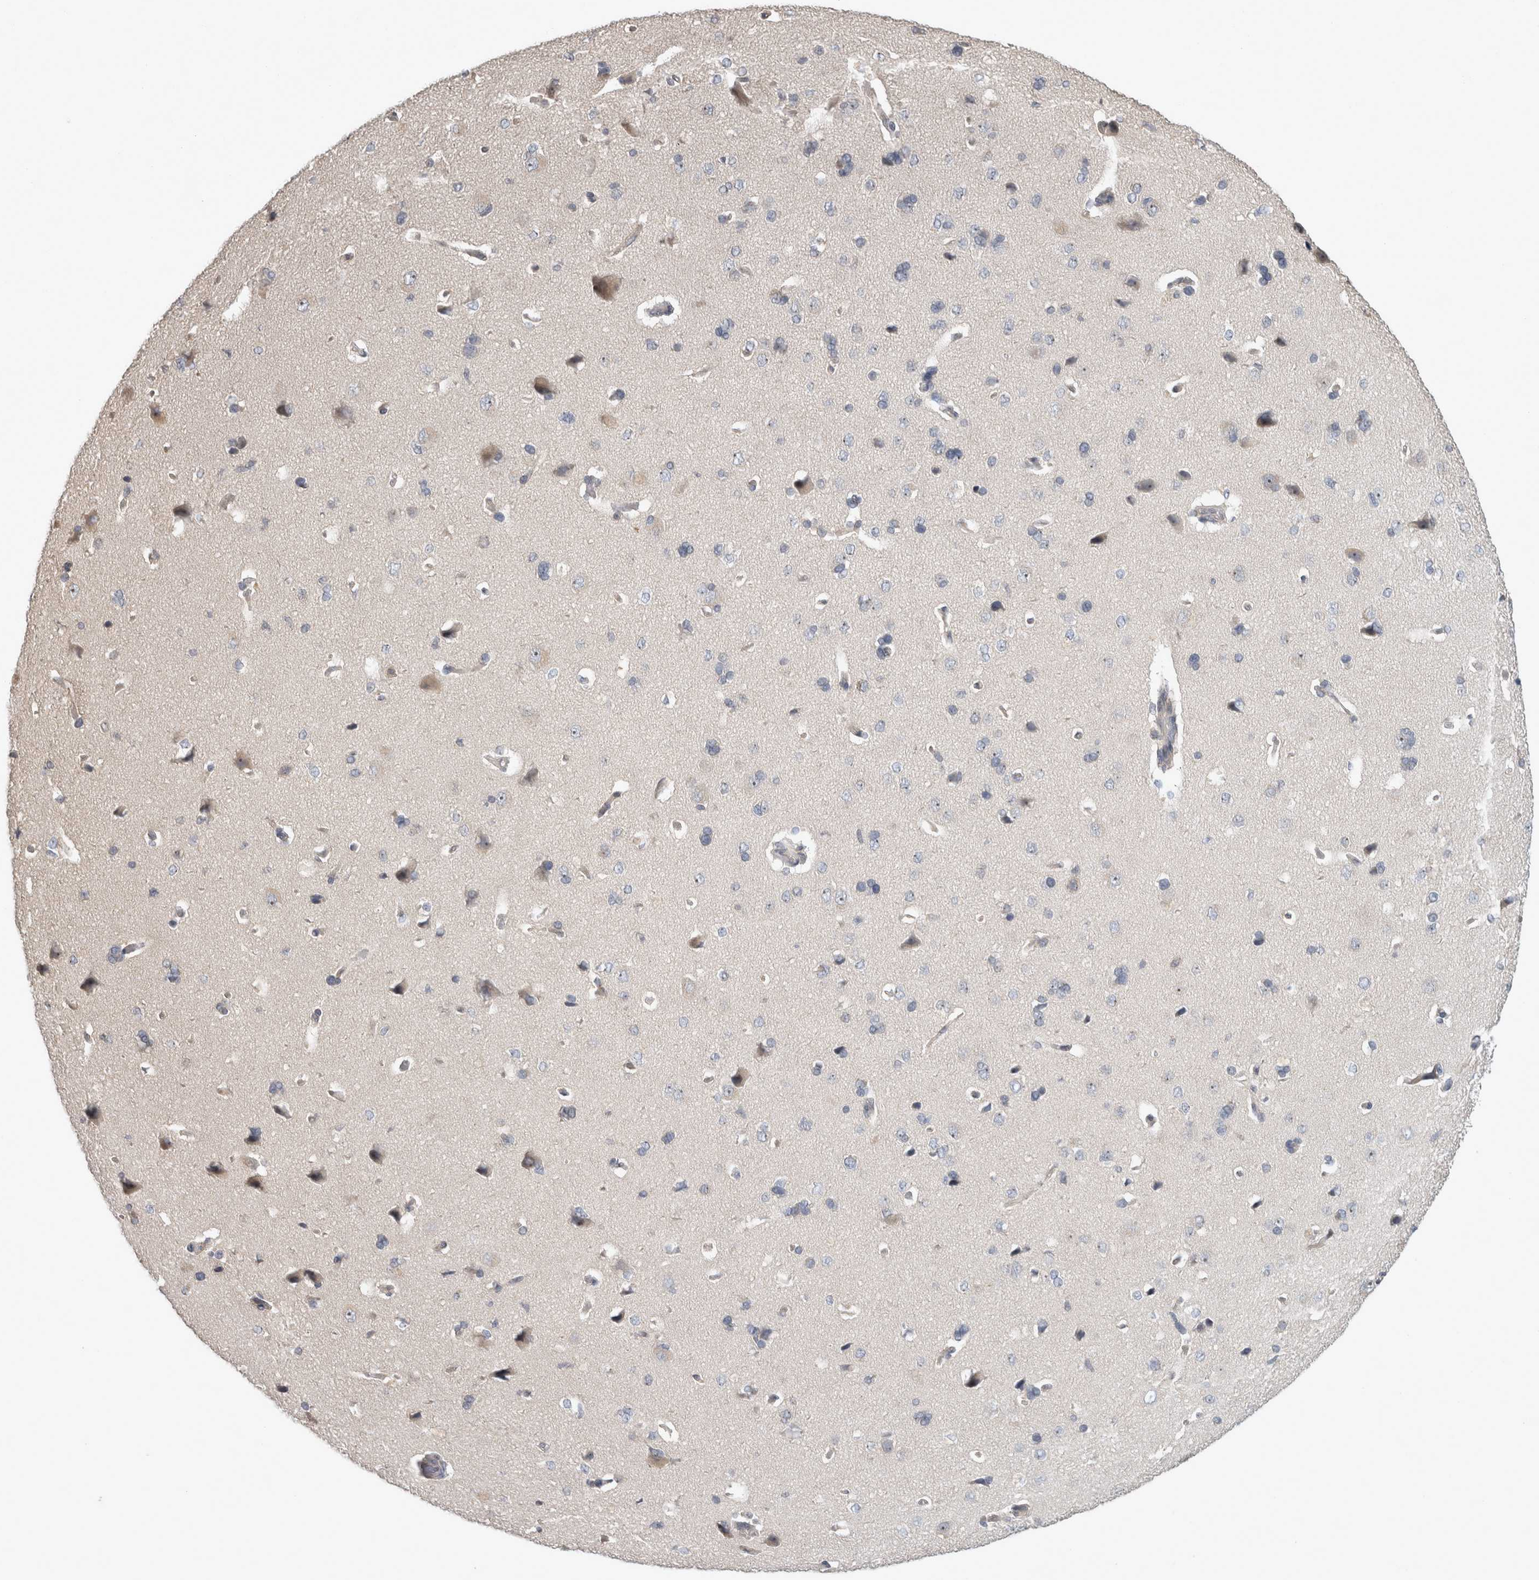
{"staining": {"intensity": "negative", "quantity": "none", "location": "none"}, "tissue": "cerebral cortex", "cell_type": "Endothelial cells", "image_type": "normal", "snomed": [{"axis": "morphology", "description": "Normal tissue, NOS"}, {"axis": "topography", "description": "Cerebral cortex"}], "caption": "The photomicrograph demonstrates no significant expression in endothelial cells of cerebral cortex.", "gene": "RBM28", "patient": {"sex": "male", "age": 62}}